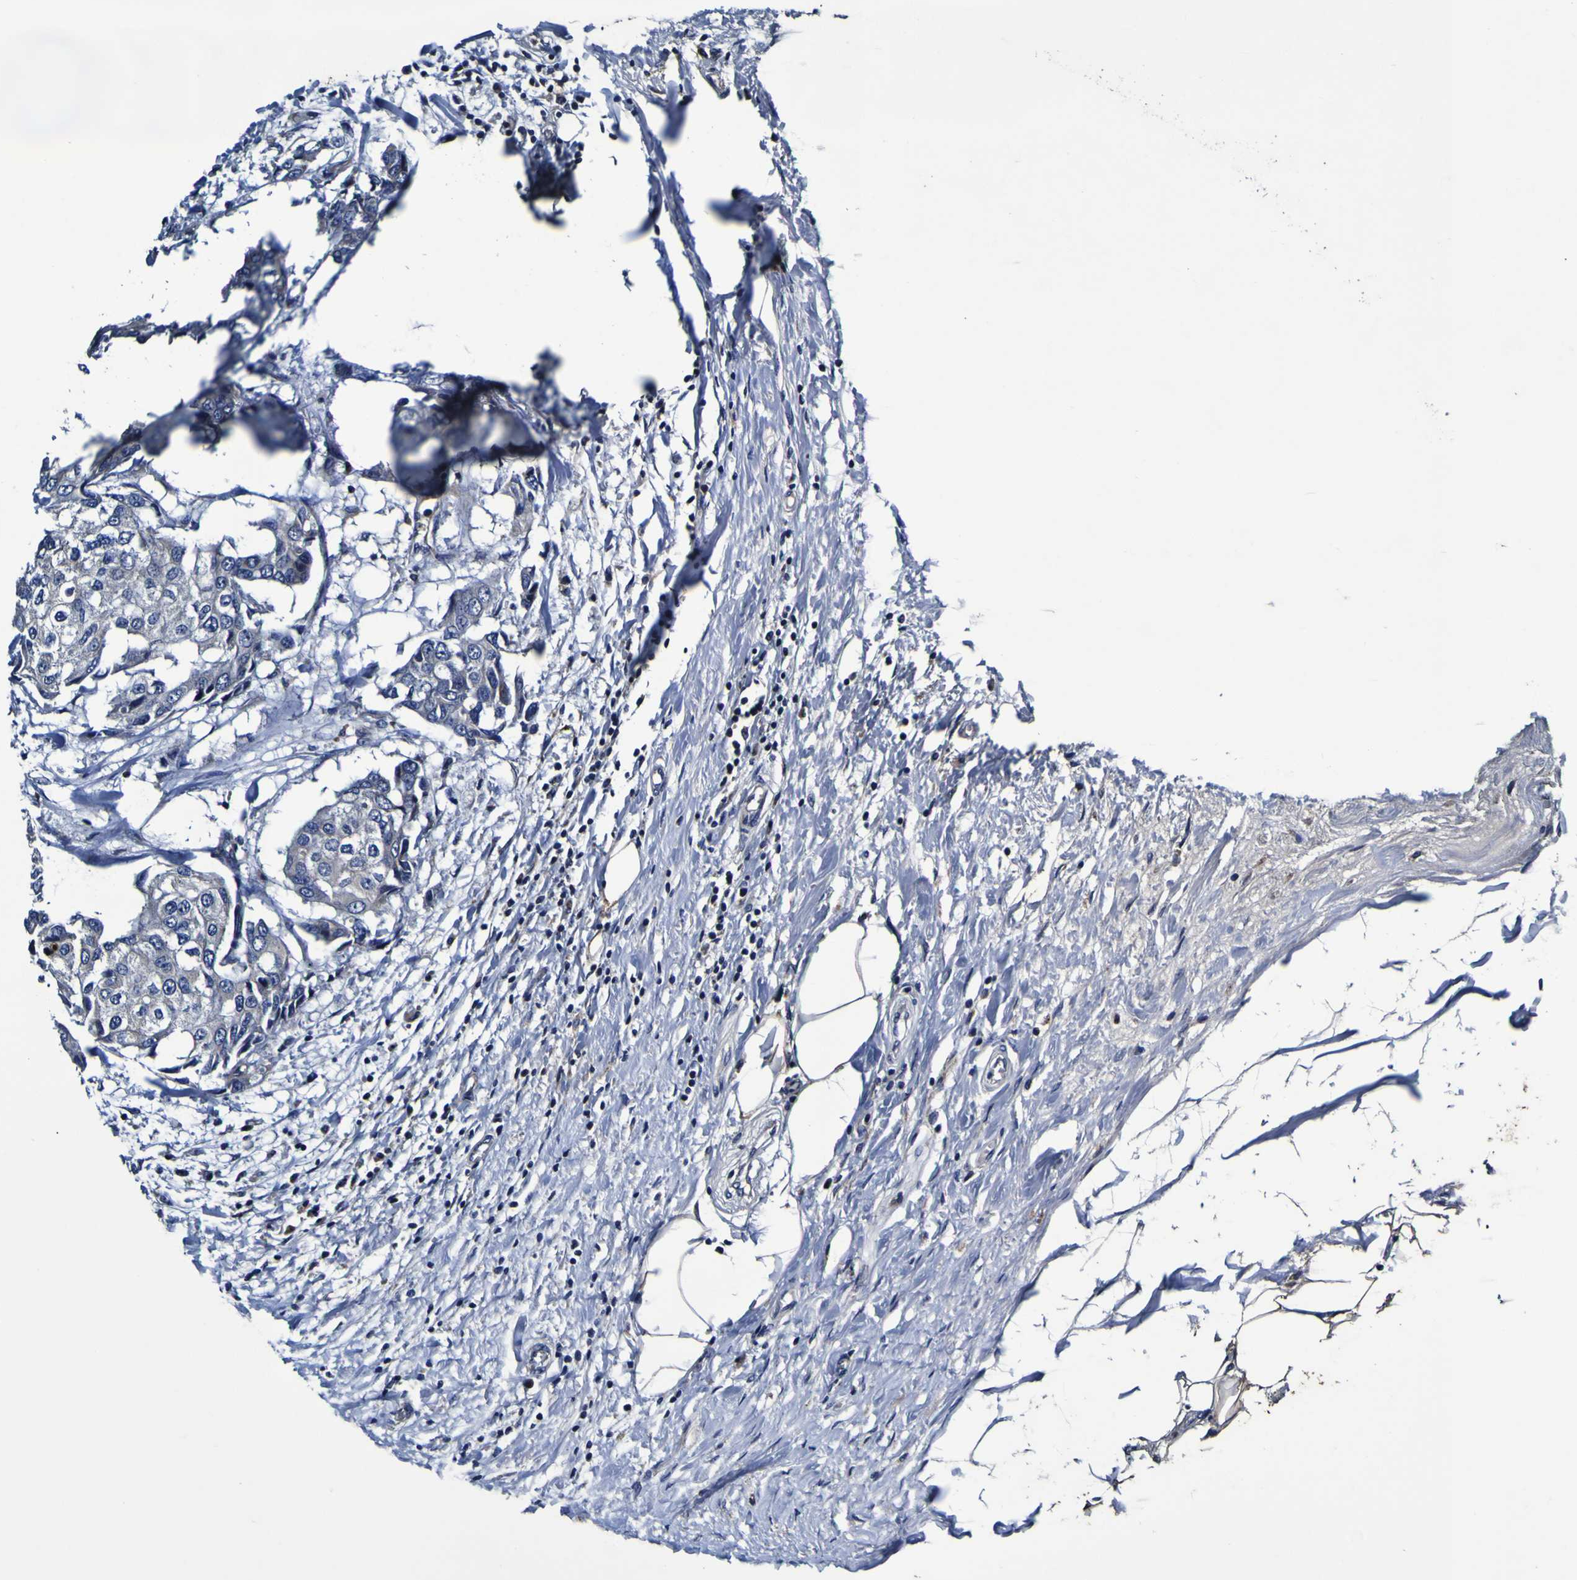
{"staining": {"intensity": "negative", "quantity": "none", "location": "none"}, "tissue": "breast cancer", "cell_type": "Tumor cells", "image_type": "cancer", "snomed": [{"axis": "morphology", "description": "Duct carcinoma"}, {"axis": "topography", "description": "Breast"}], "caption": "Immunohistochemistry (IHC) histopathology image of neoplastic tissue: human breast infiltrating ductal carcinoma stained with DAB exhibits no significant protein positivity in tumor cells.", "gene": "PANK4", "patient": {"sex": "female", "age": 27}}